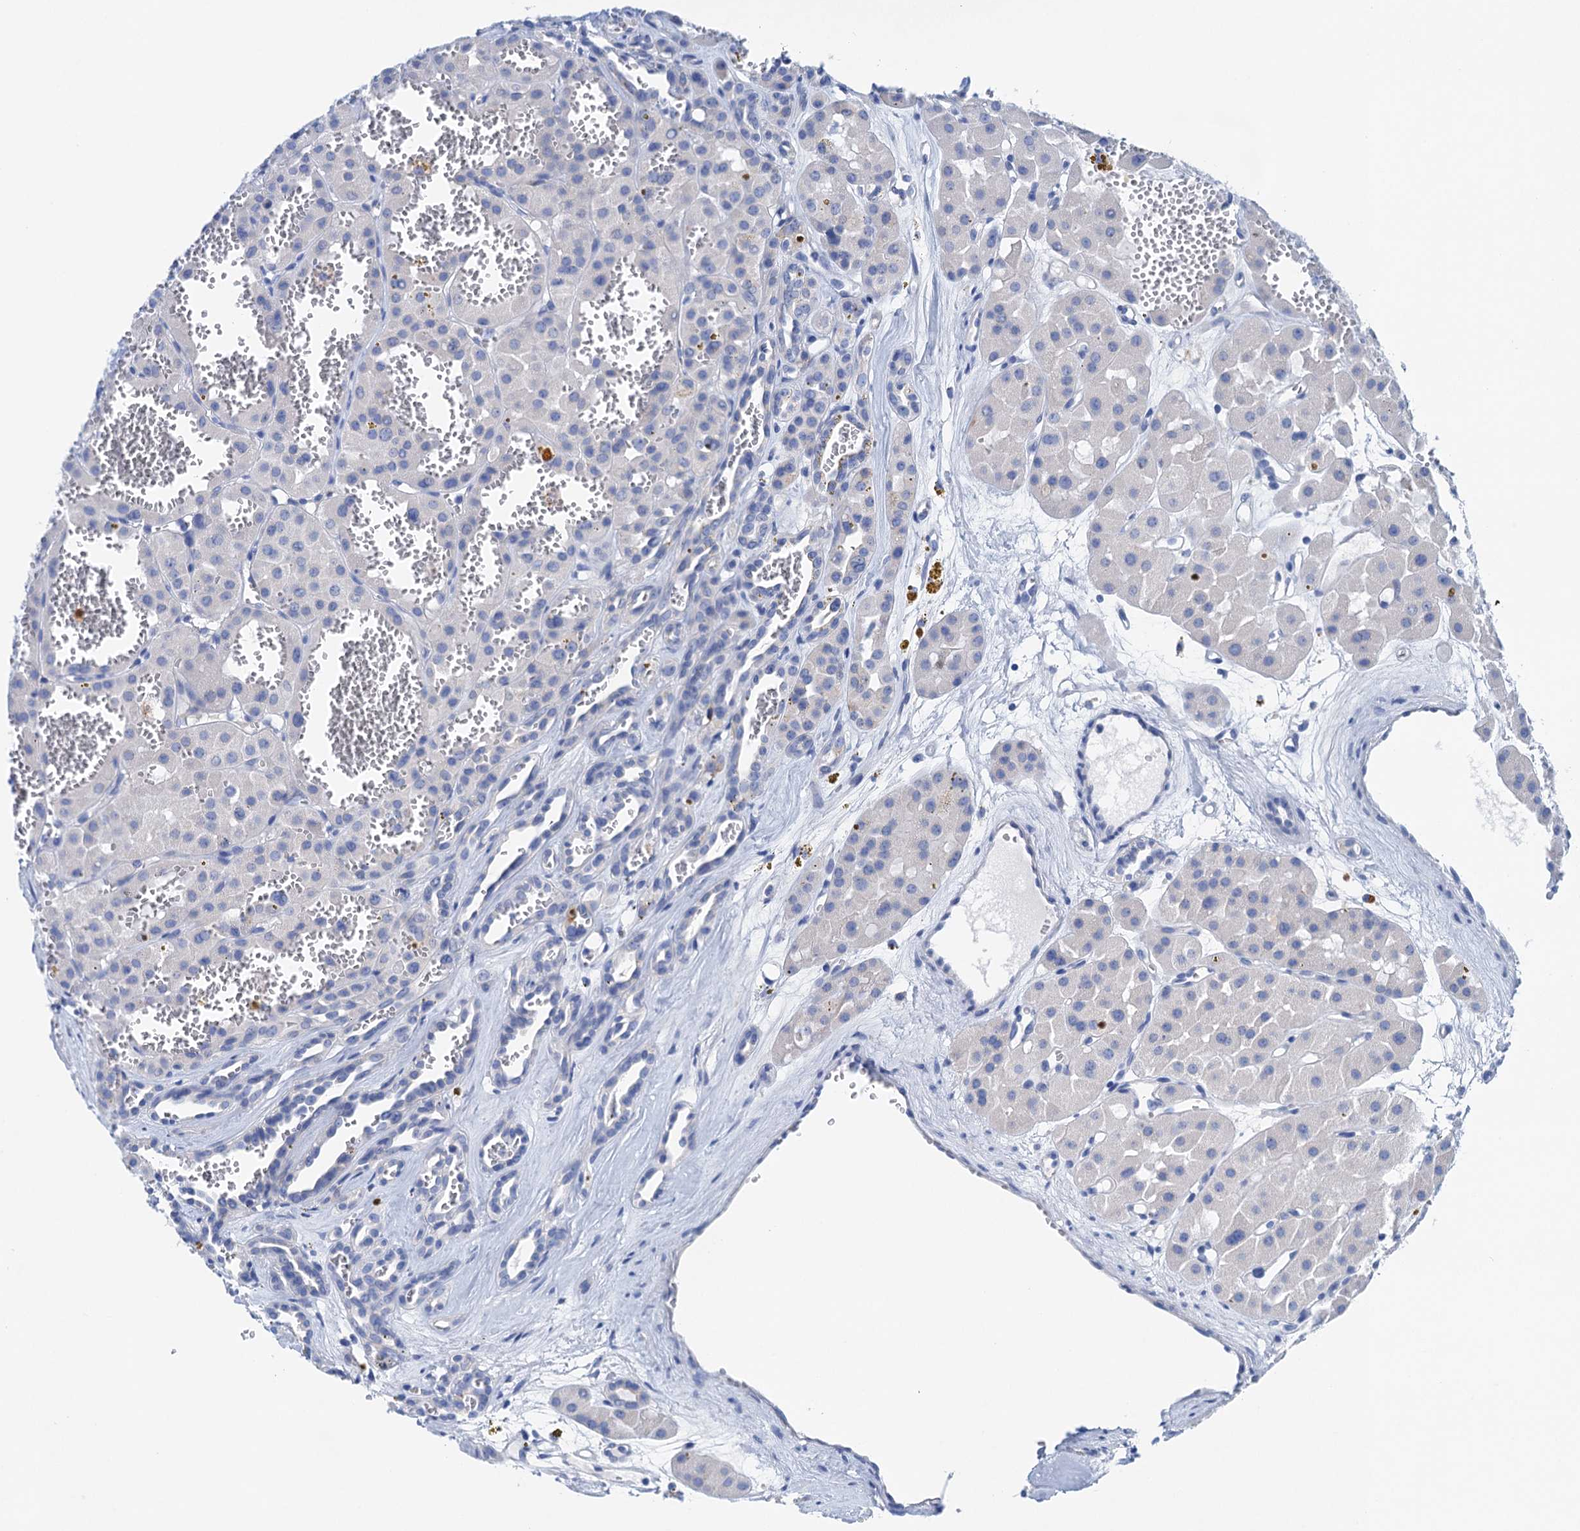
{"staining": {"intensity": "negative", "quantity": "none", "location": "none"}, "tissue": "renal cancer", "cell_type": "Tumor cells", "image_type": "cancer", "snomed": [{"axis": "morphology", "description": "Carcinoma, NOS"}, {"axis": "topography", "description": "Kidney"}], "caption": "Immunohistochemistry (IHC) micrograph of neoplastic tissue: human carcinoma (renal) stained with DAB (3,3'-diaminobenzidine) demonstrates no significant protein staining in tumor cells. (Brightfield microscopy of DAB (3,3'-diaminobenzidine) immunohistochemistry (IHC) at high magnification).", "gene": "NLRP10", "patient": {"sex": "female", "age": 75}}